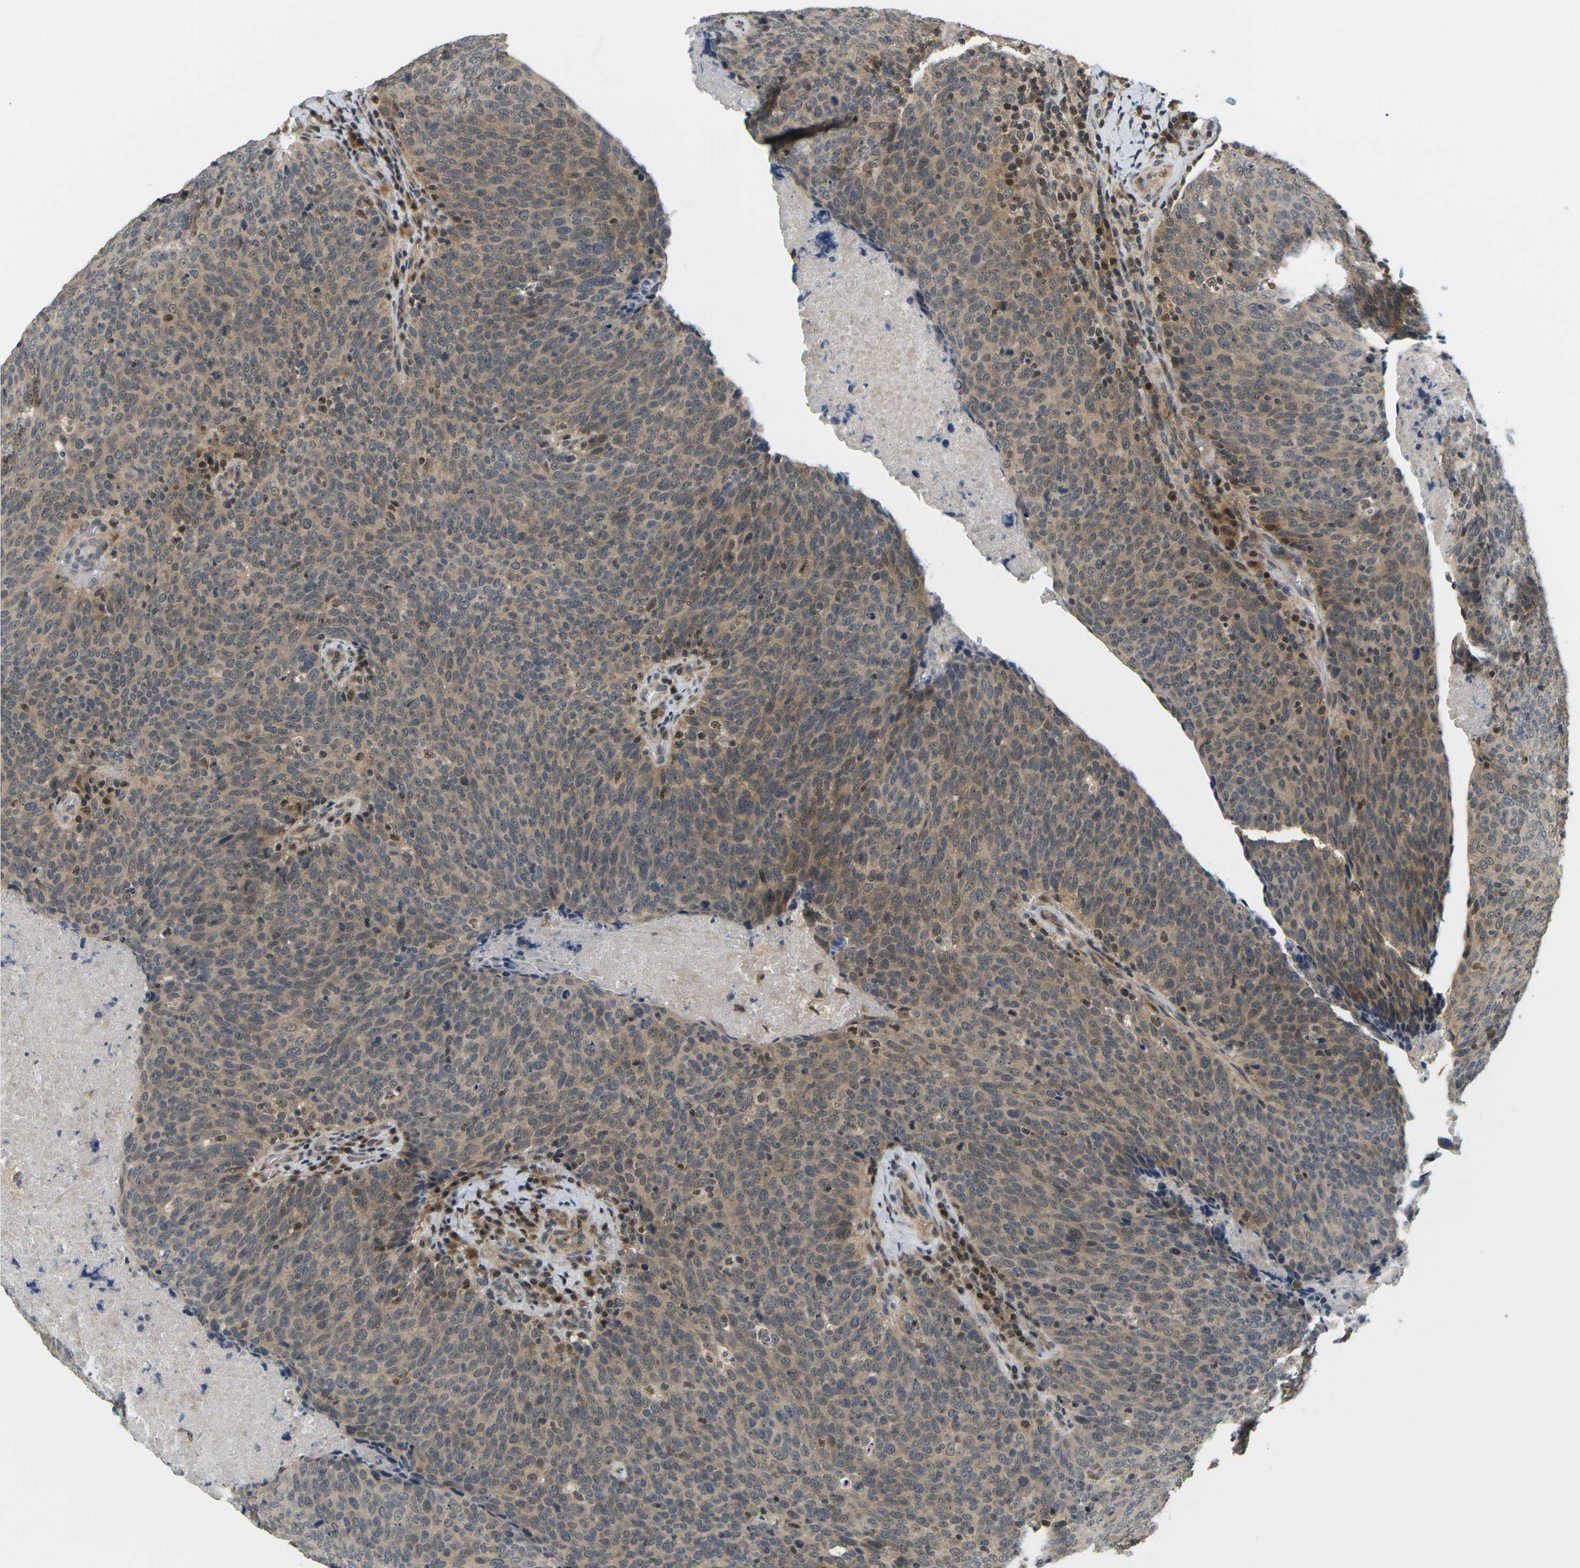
{"staining": {"intensity": "moderate", "quantity": ">75%", "location": "cytoplasmic/membranous"}, "tissue": "head and neck cancer", "cell_type": "Tumor cells", "image_type": "cancer", "snomed": [{"axis": "morphology", "description": "Squamous cell carcinoma, NOS"}, {"axis": "morphology", "description": "Squamous cell carcinoma, metastatic, NOS"}, {"axis": "topography", "description": "Lymph node"}, {"axis": "topography", "description": "Head-Neck"}], "caption": "Human head and neck cancer (metastatic squamous cell carcinoma) stained with a protein marker shows moderate staining in tumor cells.", "gene": "KLHL8", "patient": {"sex": "male", "age": 62}}